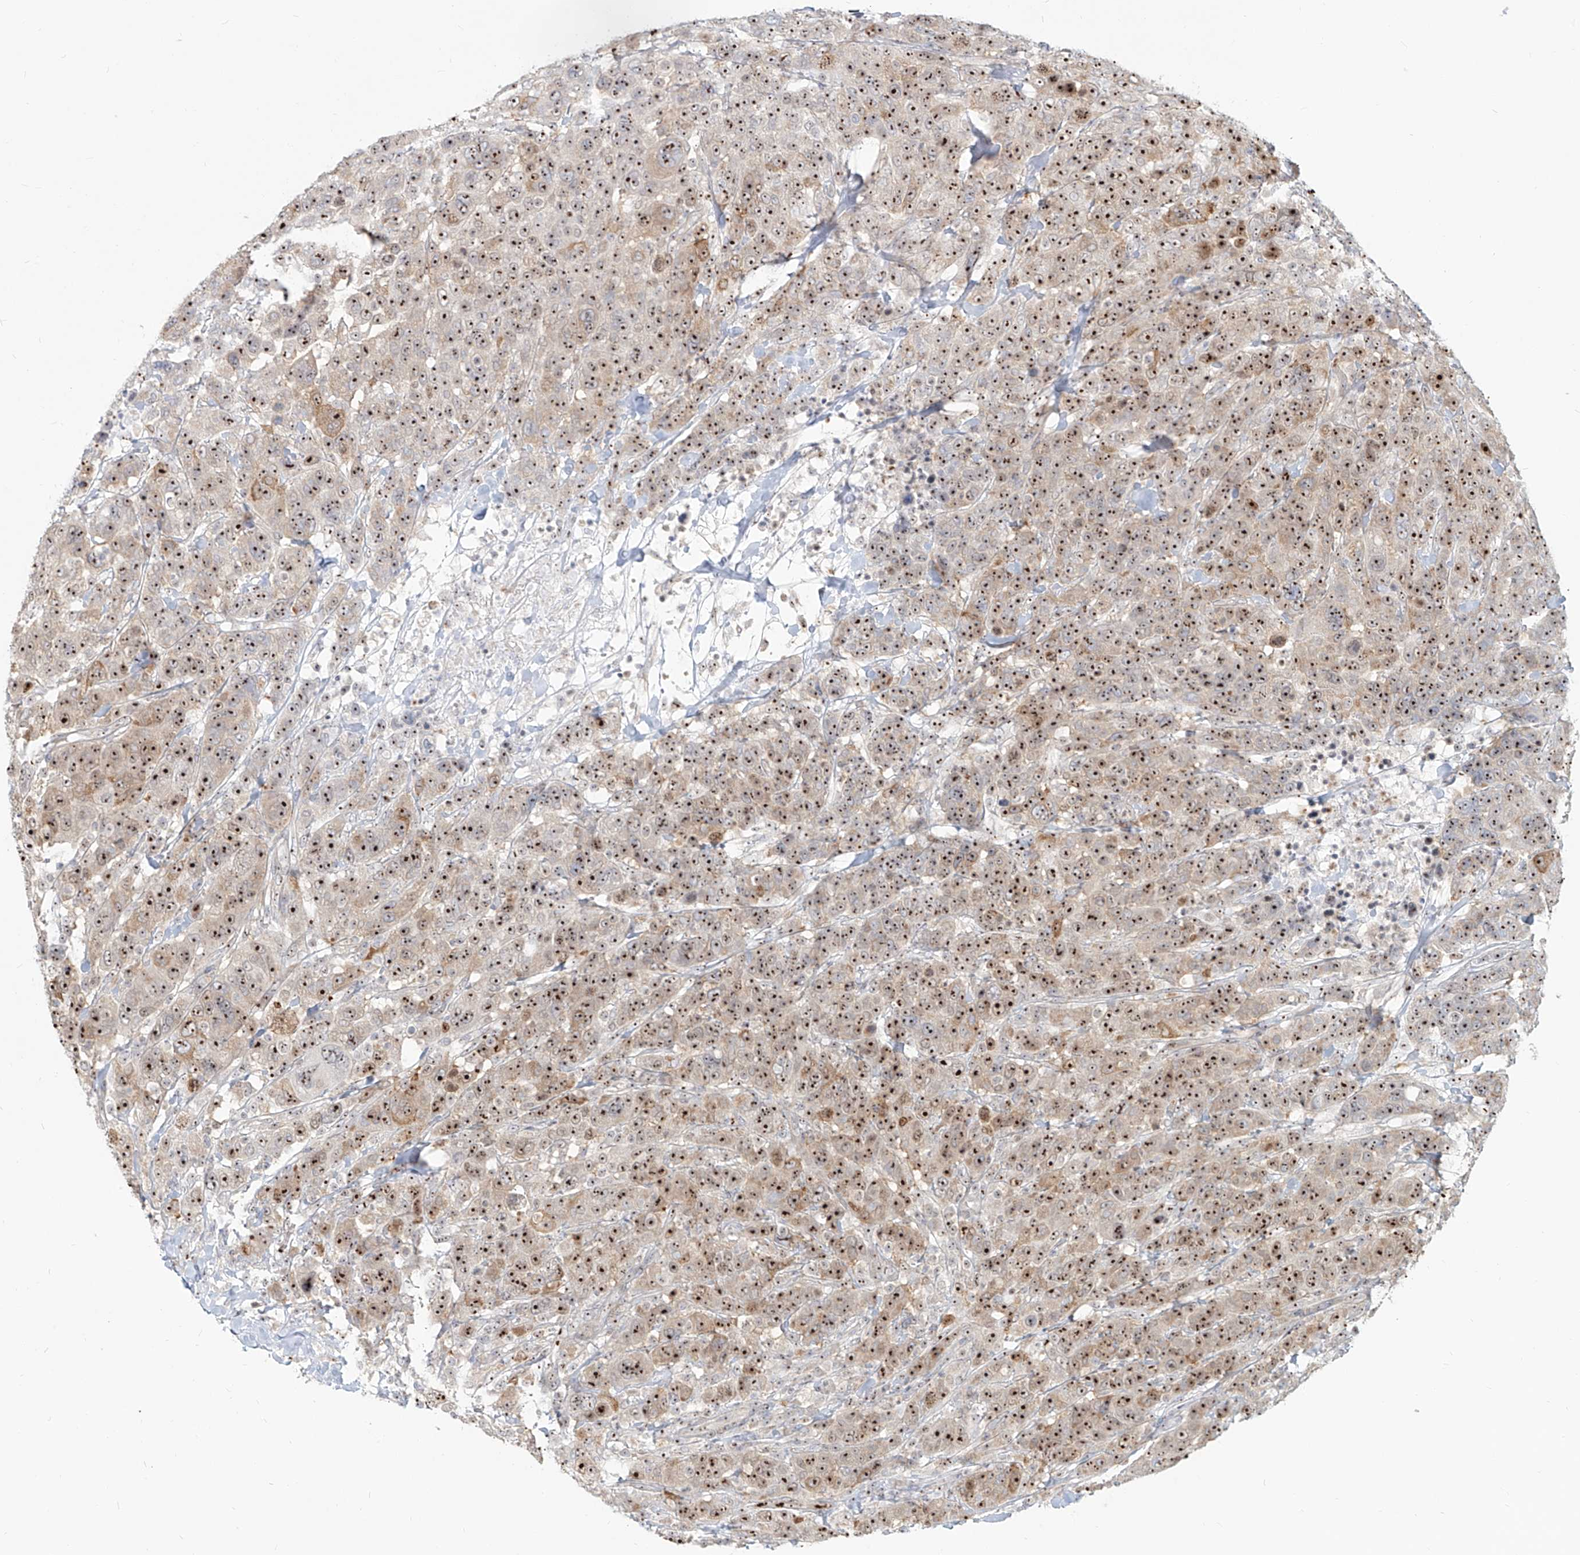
{"staining": {"intensity": "strong", "quantity": ">75%", "location": "nuclear"}, "tissue": "breast cancer", "cell_type": "Tumor cells", "image_type": "cancer", "snomed": [{"axis": "morphology", "description": "Duct carcinoma"}, {"axis": "topography", "description": "Breast"}], "caption": "Intraductal carcinoma (breast) tissue demonstrates strong nuclear positivity in approximately >75% of tumor cells", "gene": "BYSL", "patient": {"sex": "female", "age": 37}}